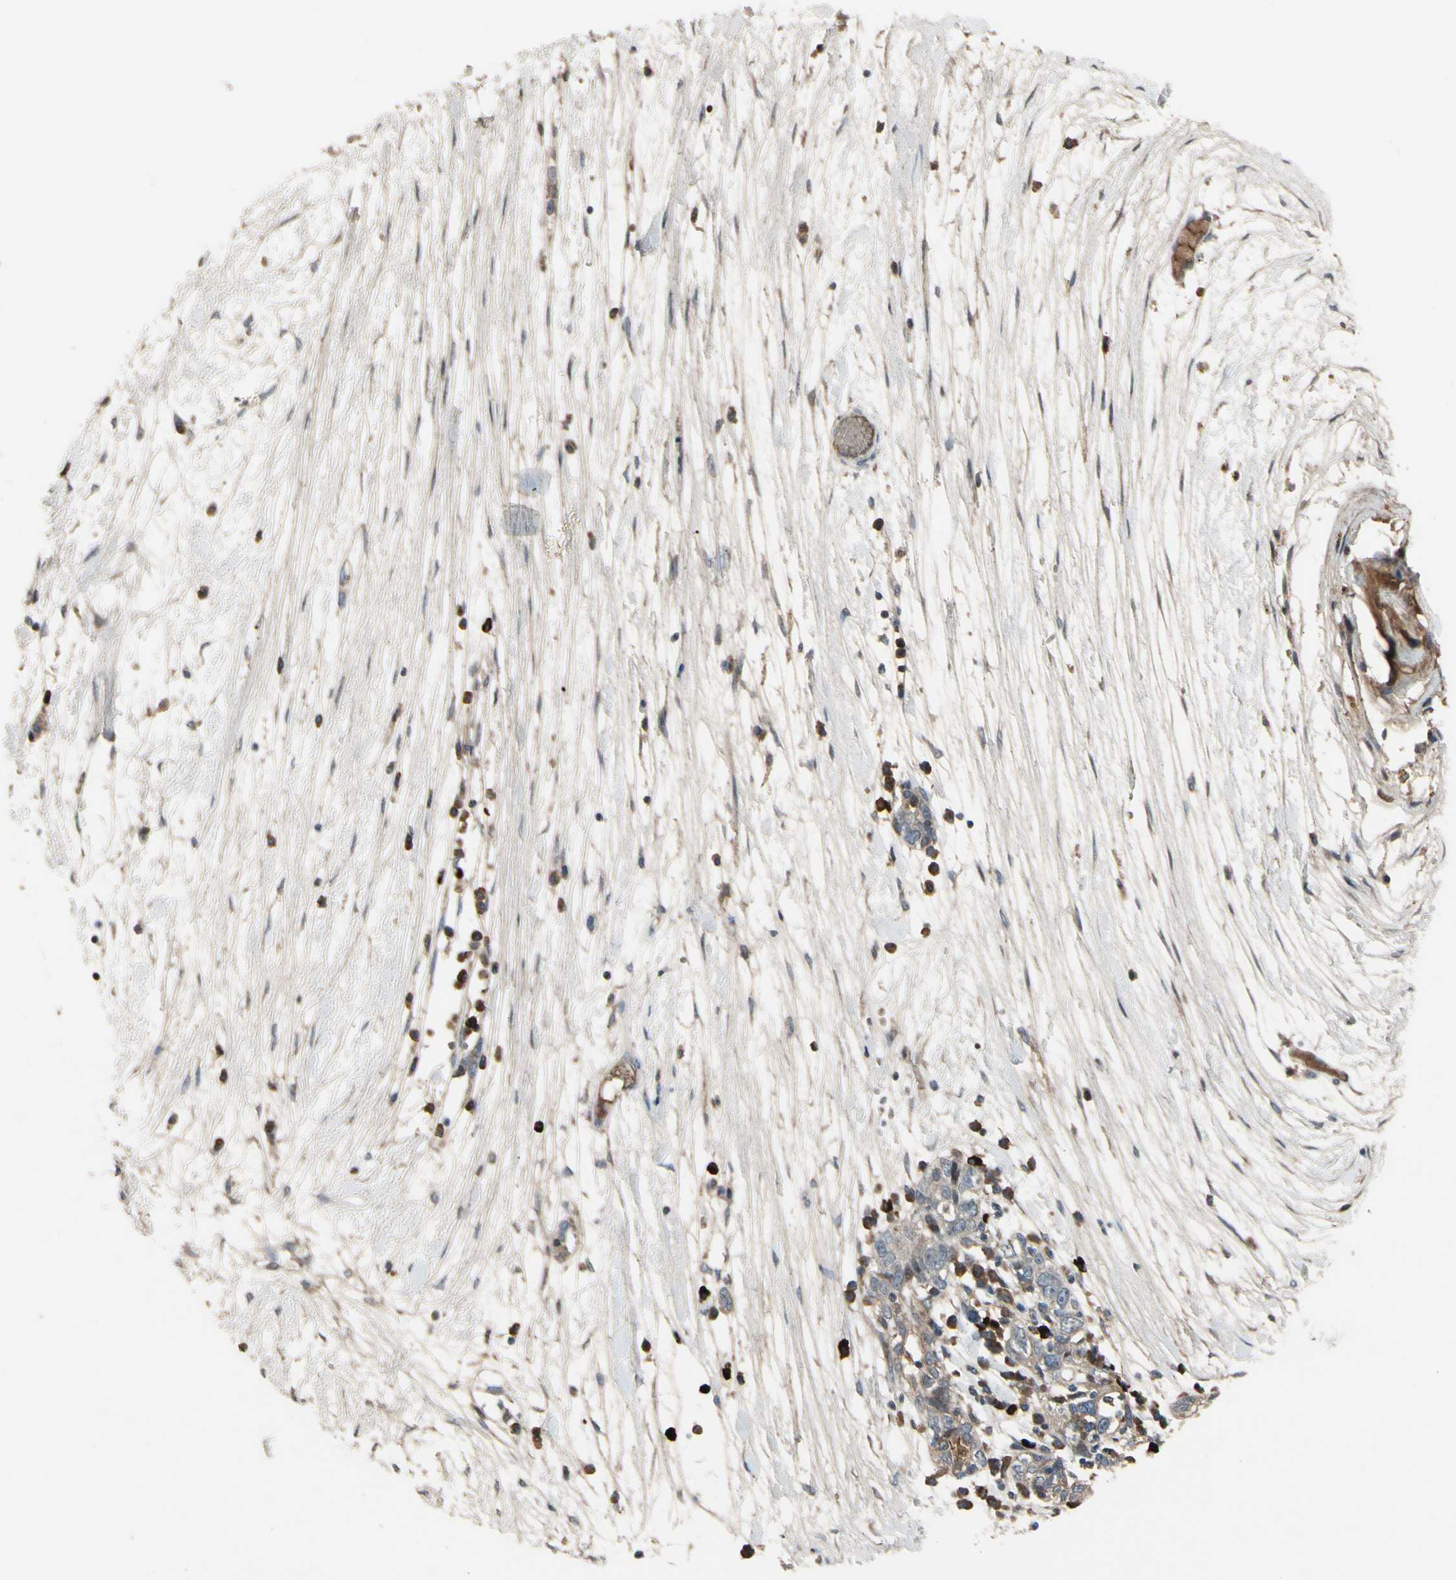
{"staining": {"intensity": "weak", "quantity": "25%-75%", "location": "cytoplasmic/membranous"}, "tissue": "ovarian cancer", "cell_type": "Tumor cells", "image_type": "cancer", "snomed": [{"axis": "morphology", "description": "Cystadenocarcinoma, serous, NOS"}, {"axis": "topography", "description": "Ovary"}], "caption": "This is a histology image of IHC staining of ovarian cancer, which shows weak expression in the cytoplasmic/membranous of tumor cells.", "gene": "SNX29", "patient": {"sex": "female", "age": 71}}